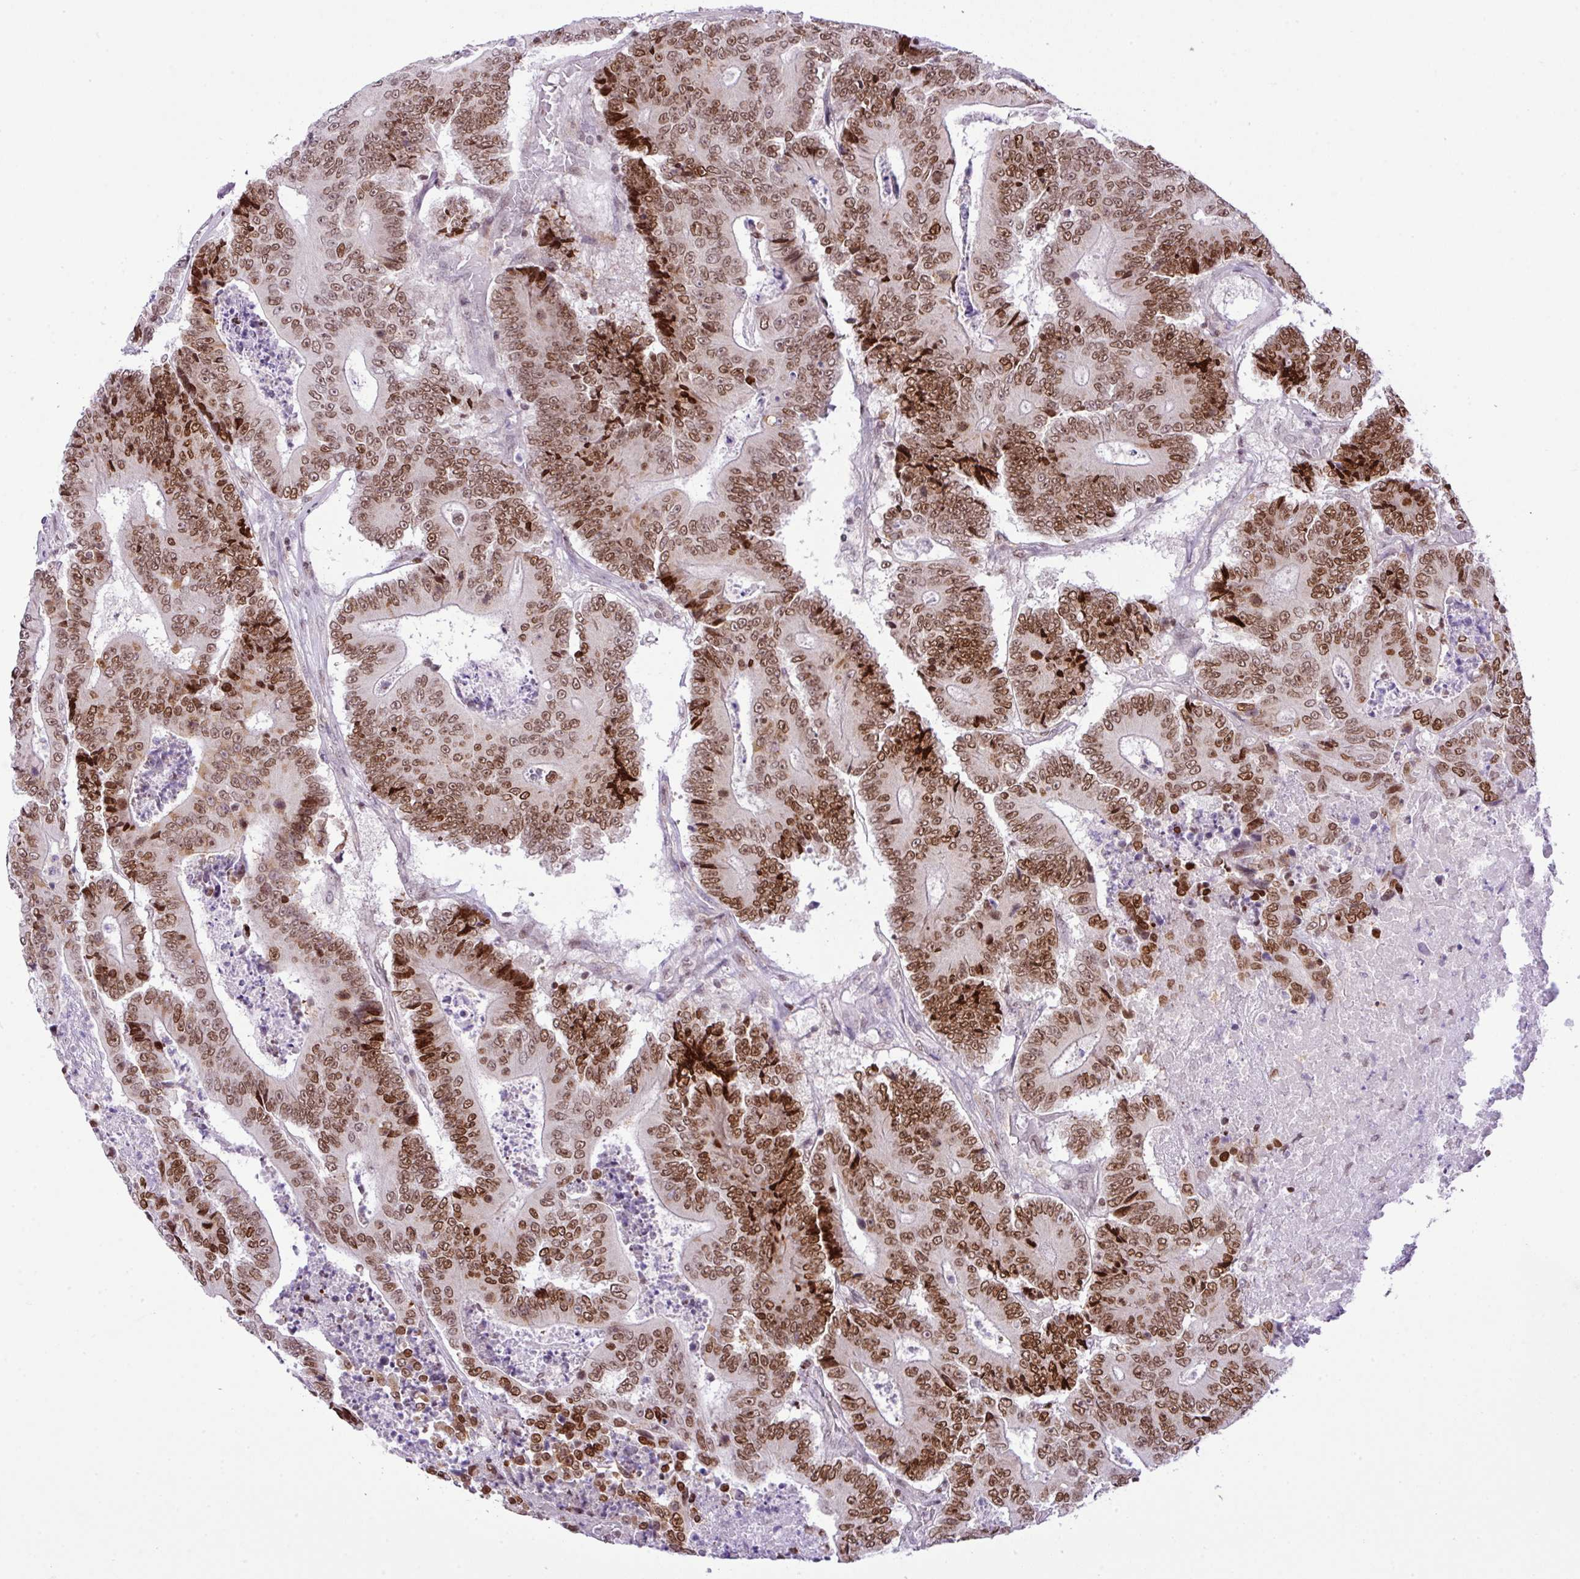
{"staining": {"intensity": "moderate", "quantity": ">75%", "location": "nuclear"}, "tissue": "colorectal cancer", "cell_type": "Tumor cells", "image_type": "cancer", "snomed": [{"axis": "morphology", "description": "Adenocarcinoma, NOS"}, {"axis": "topography", "description": "Colon"}], "caption": "Protein expression by IHC displays moderate nuclear staining in approximately >75% of tumor cells in adenocarcinoma (colorectal).", "gene": "CCDC137", "patient": {"sex": "male", "age": 83}}